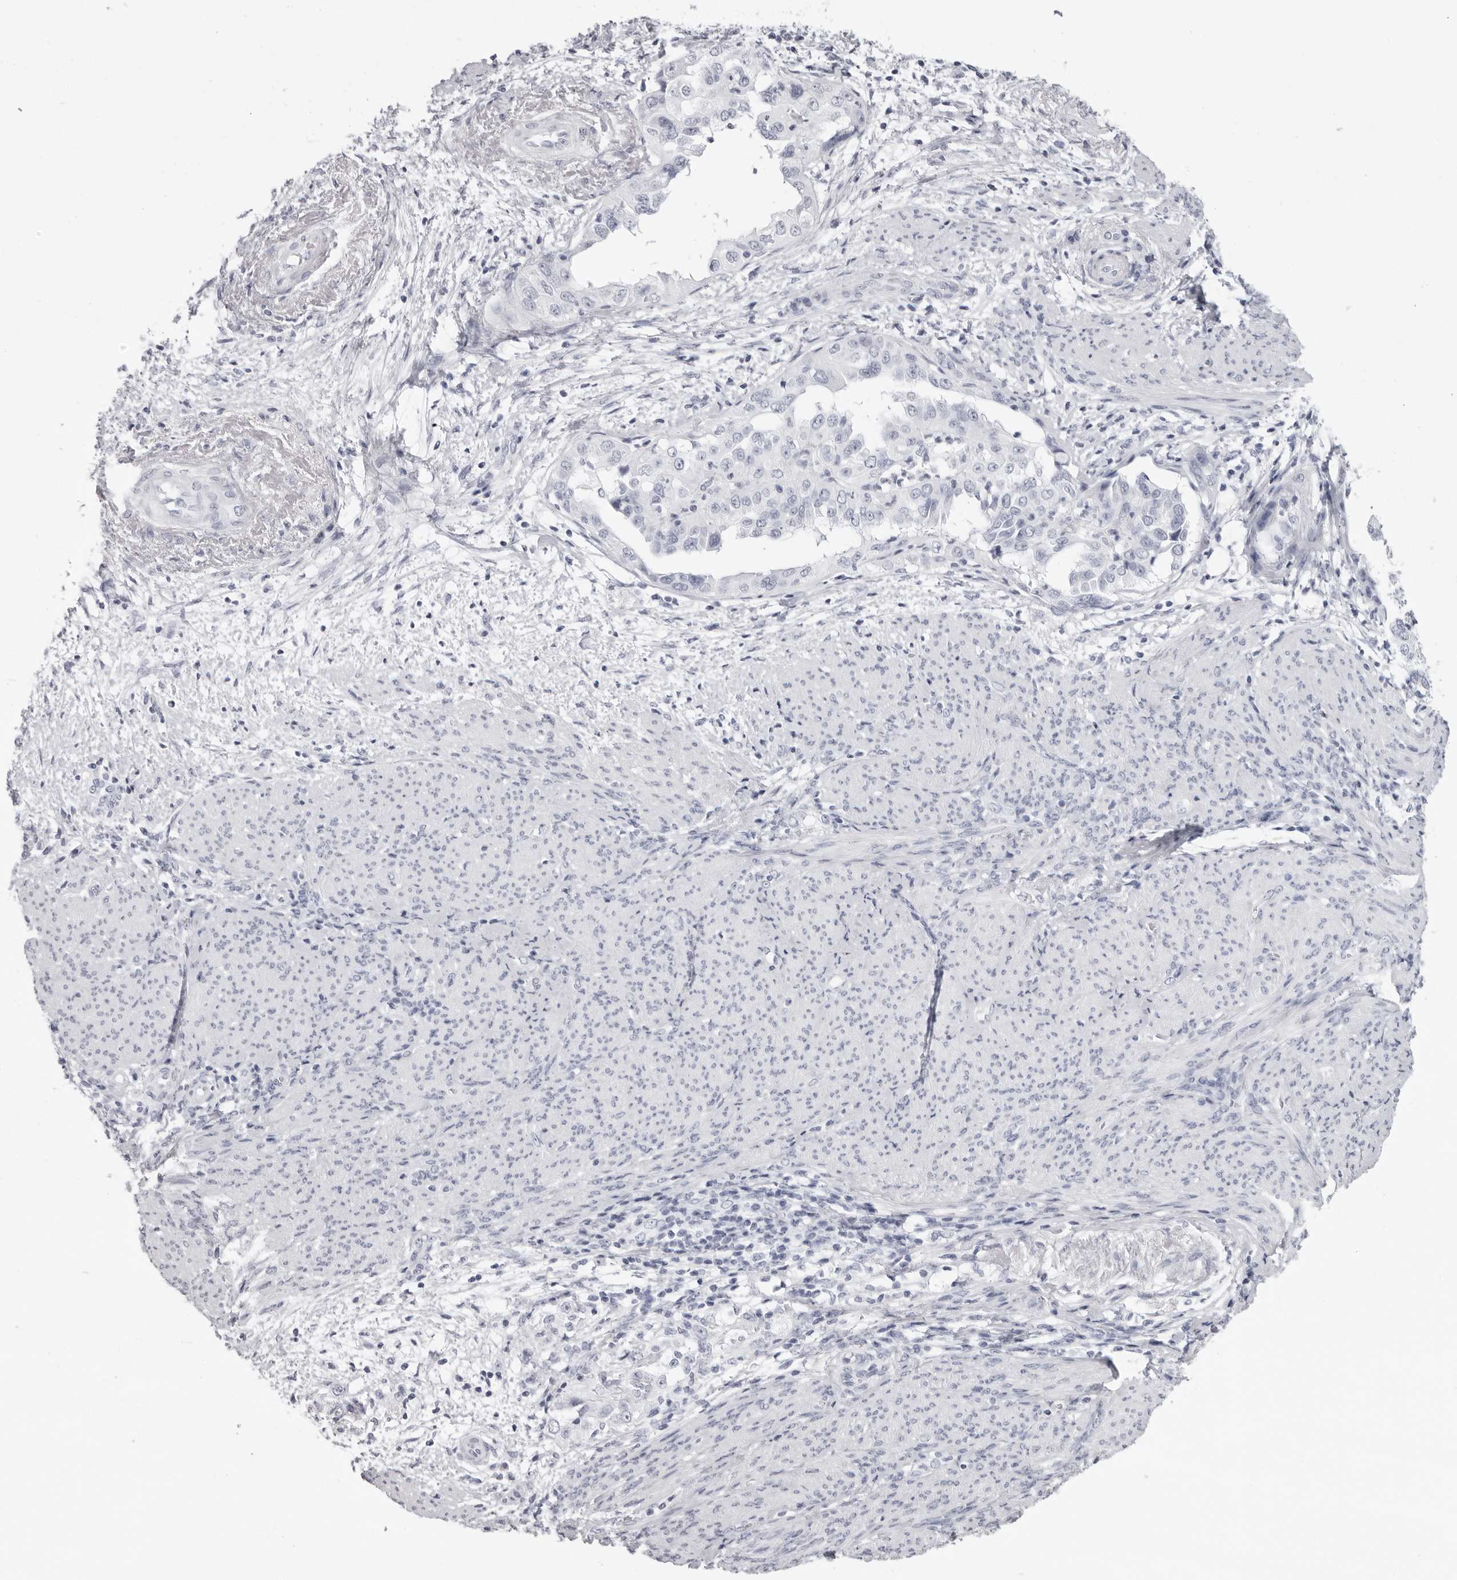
{"staining": {"intensity": "negative", "quantity": "none", "location": "none"}, "tissue": "endometrial cancer", "cell_type": "Tumor cells", "image_type": "cancer", "snomed": [{"axis": "morphology", "description": "Adenocarcinoma, NOS"}, {"axis": "topography", "description": "Endometrium"}], "caption": "This is a photomicrograph of IHC staining of endometrial adenocarcinoma, which shows no expression in tumor cells.", "gene": "CST1", "patient": {"sex": "female", "age": 85}}